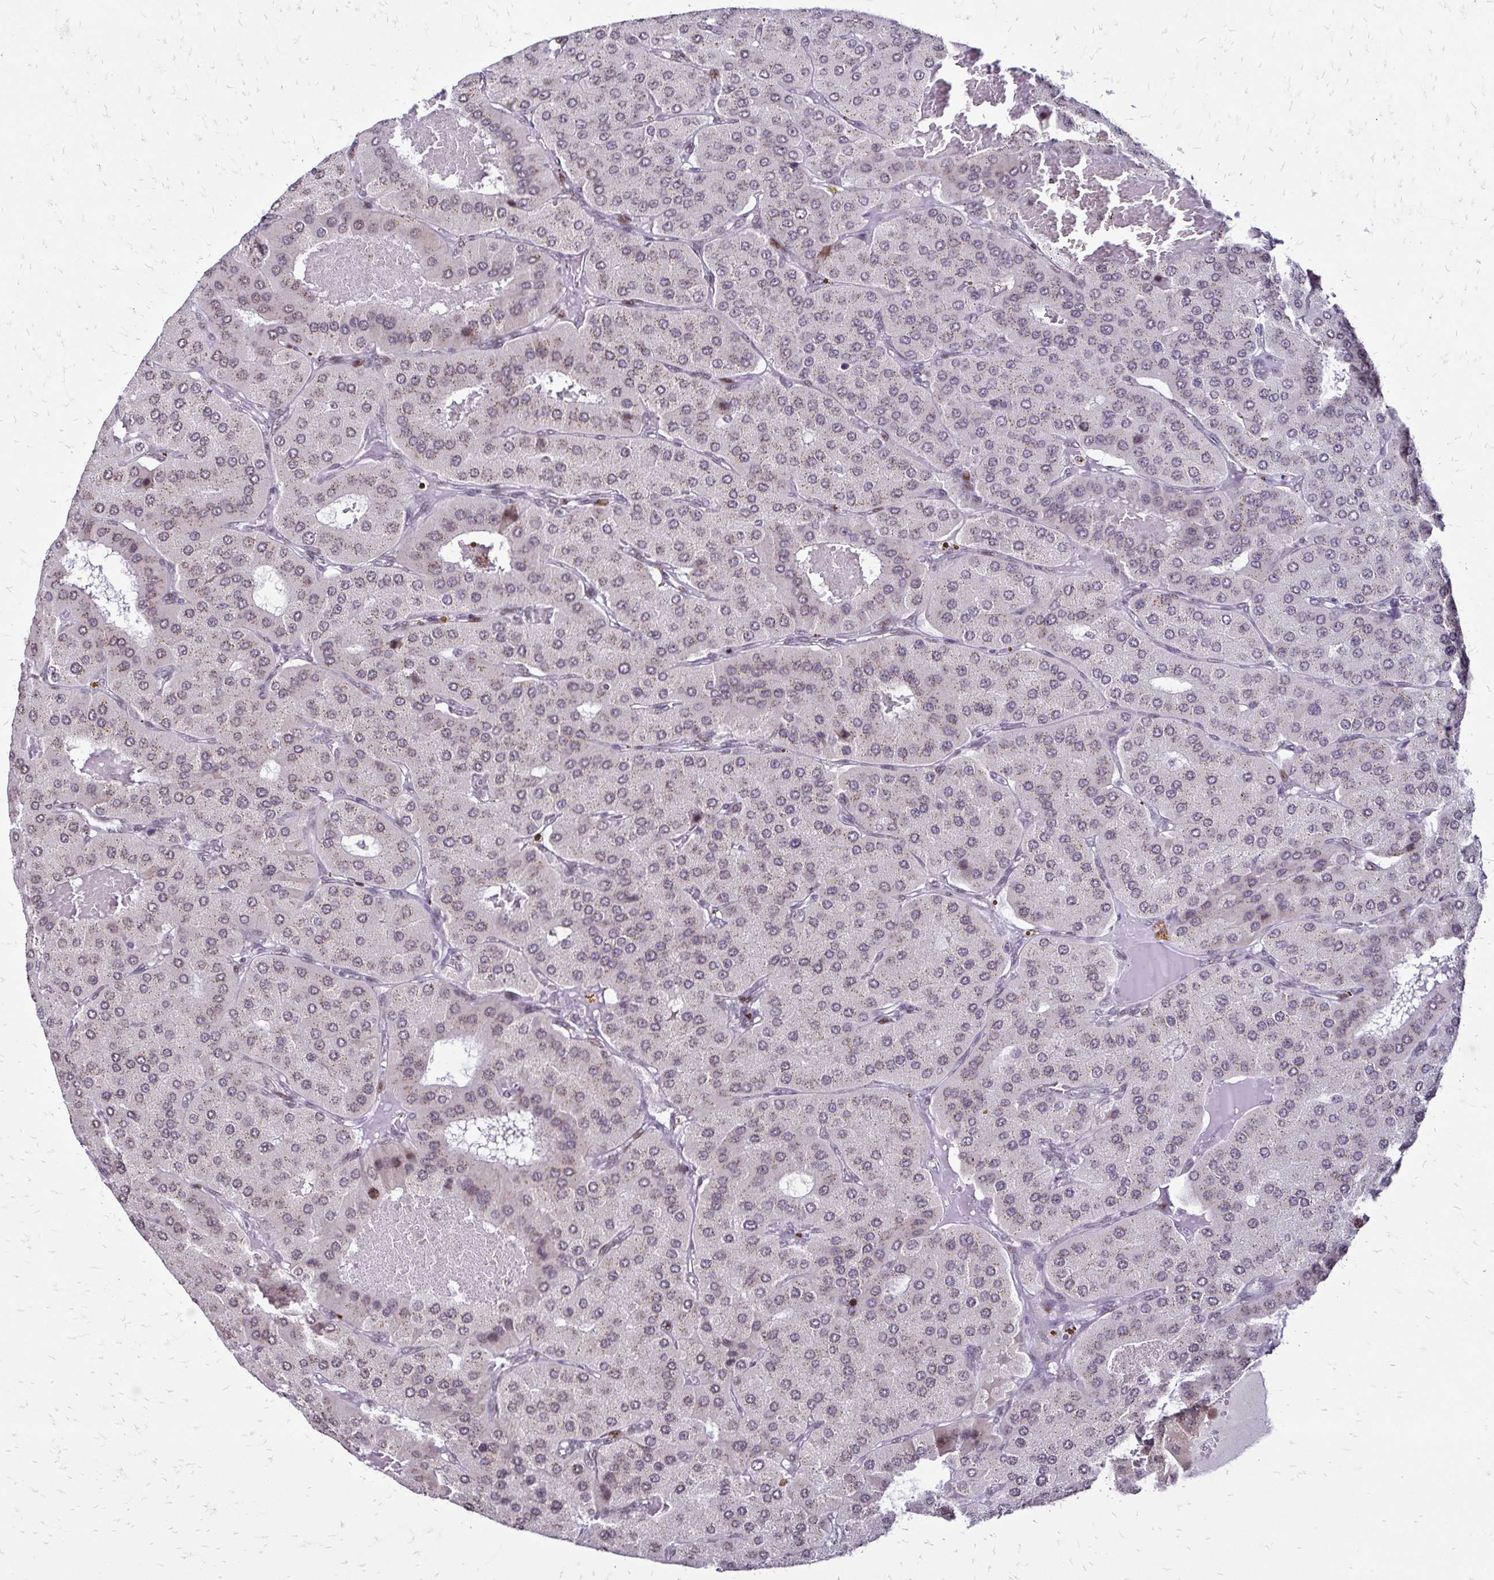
{"staining": {"intensity": "weak", "quantity": "25%-75%", "location": "cytoplasmic/membranous,nuclear"}, "tissue": "parathyroid gland", "cell_type": "Glandular cells", "image_type": "normal", "snomed": [{"axis": "morphology", "description": "Normal tissue, NOS"}, {"axis": "morphology", "description": "Adenoma, NOS"}, {"axis": "topography", "description": "Parathyroid gland"}], "caption": "DAB (3,3'-diaminobenzidine) immunohistochemical staining of unremarkable human parathyroid gland demonstrates weak cytoplasmic/membranous,nuclear protein staining in about 25%-75% of glandular cells. (Brightfield microscopy of DAB IHC at high magnification).", "gene": "TOB1", "patient": {"sex": "female", "age": 86}}